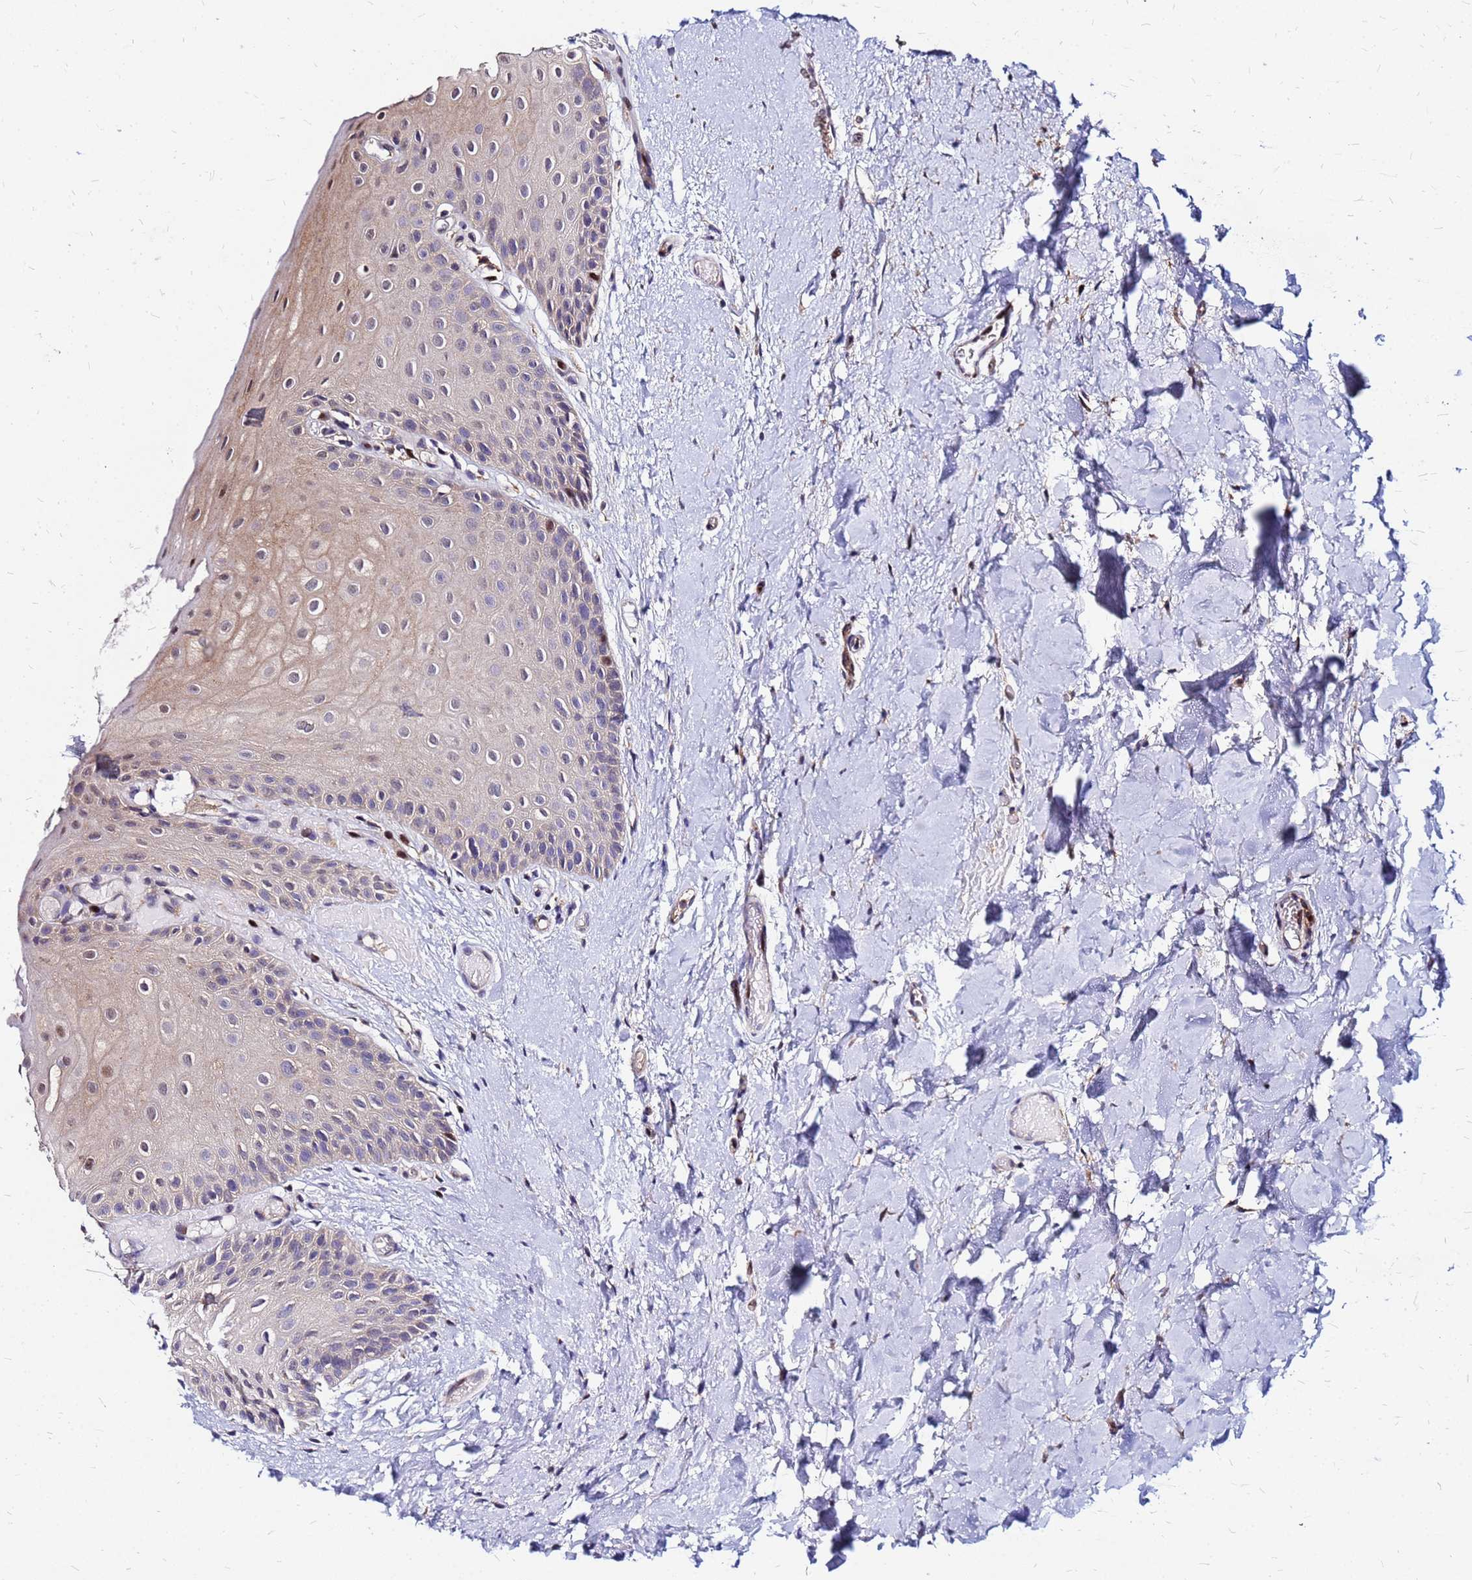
{"staining": {"intensity": "moderate", "quantity": "<25%", "location": "cytoplasmic/membranous,nuclear"}, "tissue": "oral mucosa", "cell_type": "Squamous epithelial cells", "image_type": "normal", "snomed": [{"axis": "morphology", "description": "Normal tissue, NOS"}, {"axis": "topography", "description": "Oral tissue"}], "caption": "Immunohistochemistry (IHC) of benign human oral mucosa reveals low levels of moderate cytoplasmic/membranous,nuclear expression in approximately <25% of squamous epithelial cells.", "gene": "ARHGEF35", "patient": {"sex": "female", "age": 67}}